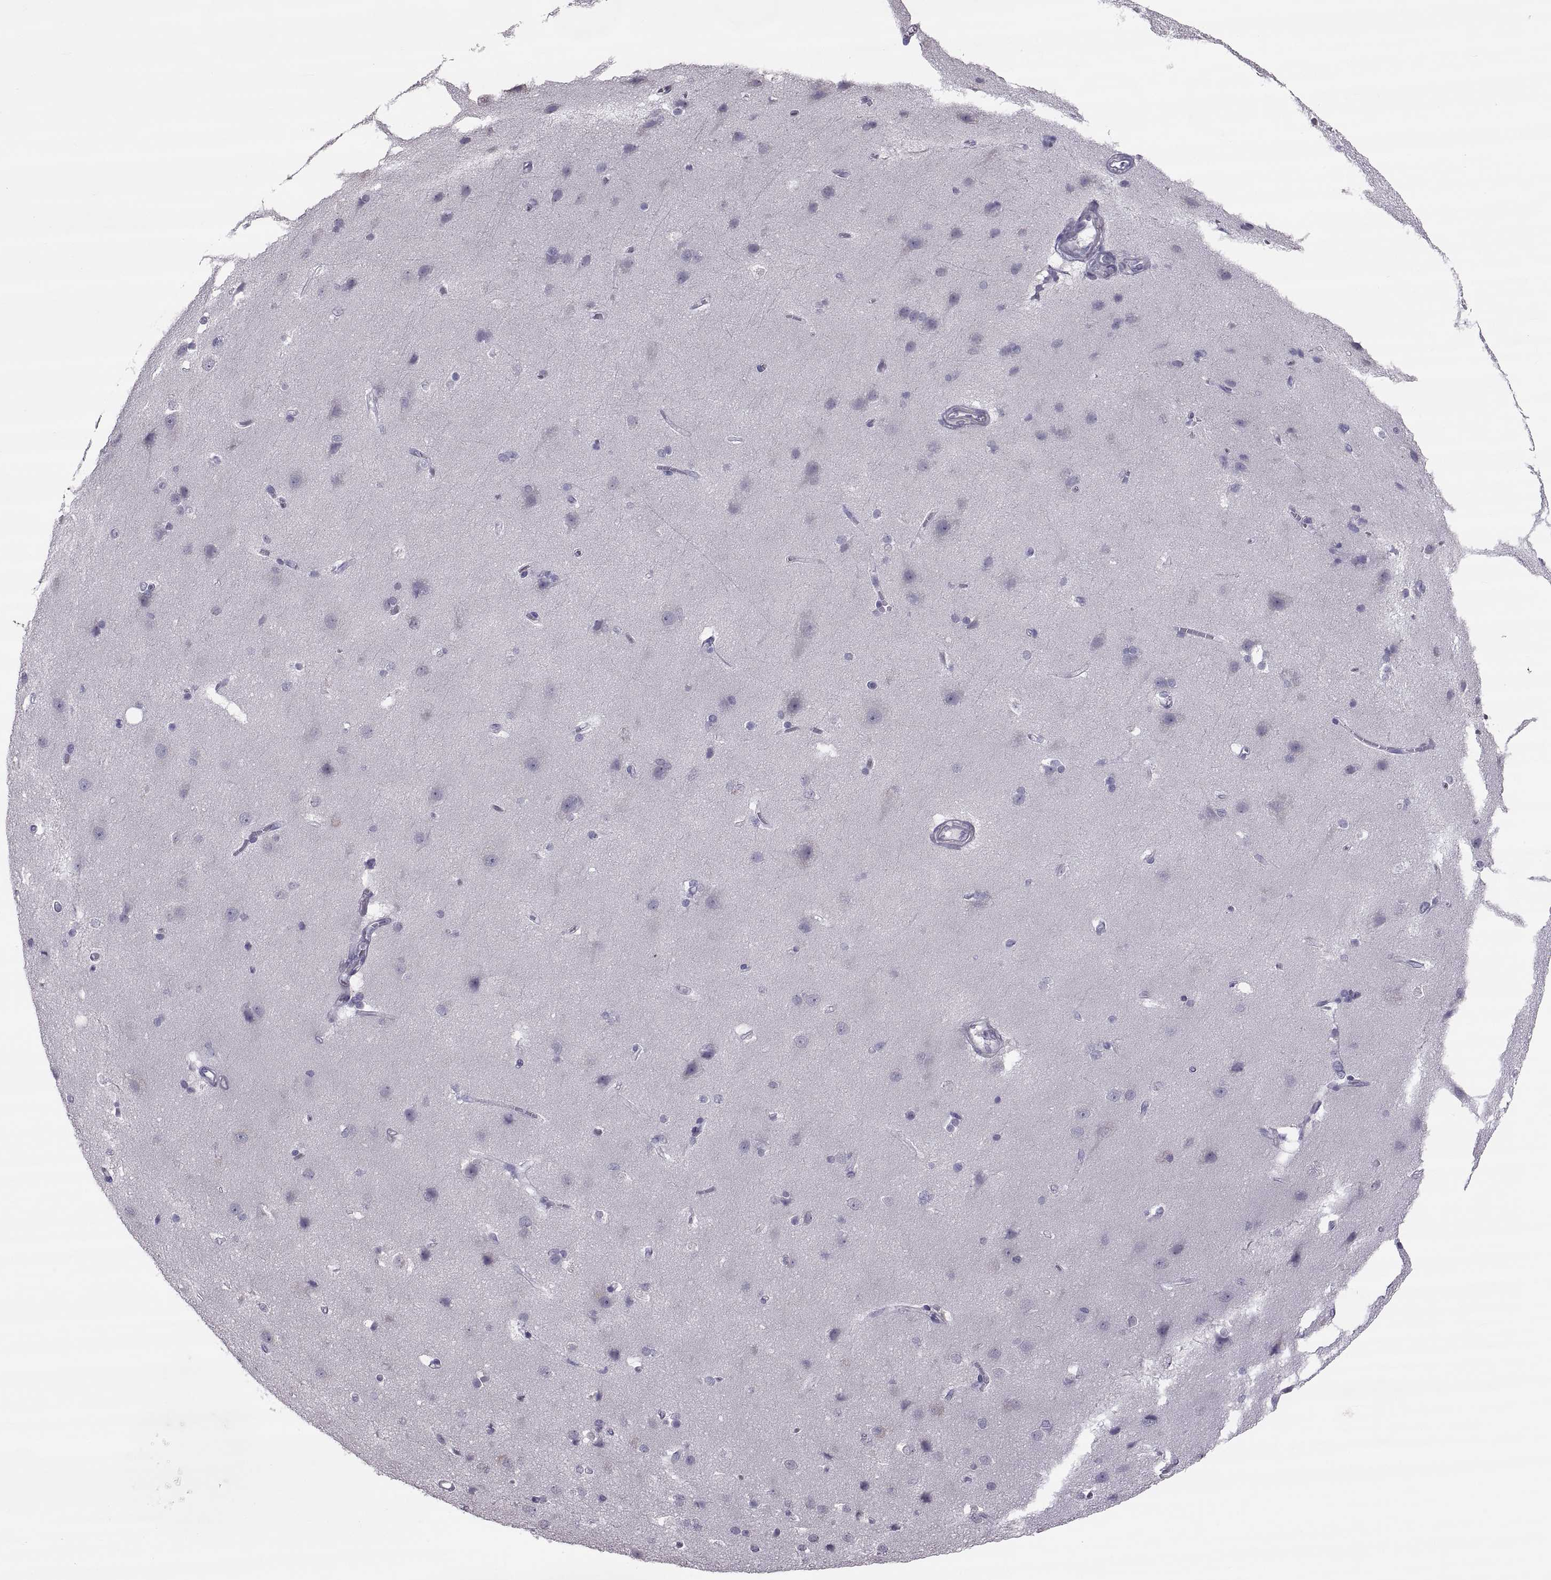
{"staining": {"intensity": "negative", "quantity": "none", "location": "none"}, "tissue": "cerebral cortex", "cell_type": "Endothelial cells", "image_type": "normal", "snomed": [{"axis": "morphology", "description": "Normal tissue, NOS"}, {"axis": "topography", "description": "Cerebral cortex"}], "caption": "Immunohistochemistry (IHC) image of unremarkable cerebral cortex: cerebral cortex stained with DAB (3,3'-diaminobenzidine) shows no significant protein expression in endothelial cells. (DAB immunohistochemistry (IHC) visualized using brightfield microscopy, high magnification).", "gene": "IGSF1", "patient": {"sex": "male", "age": 37}}